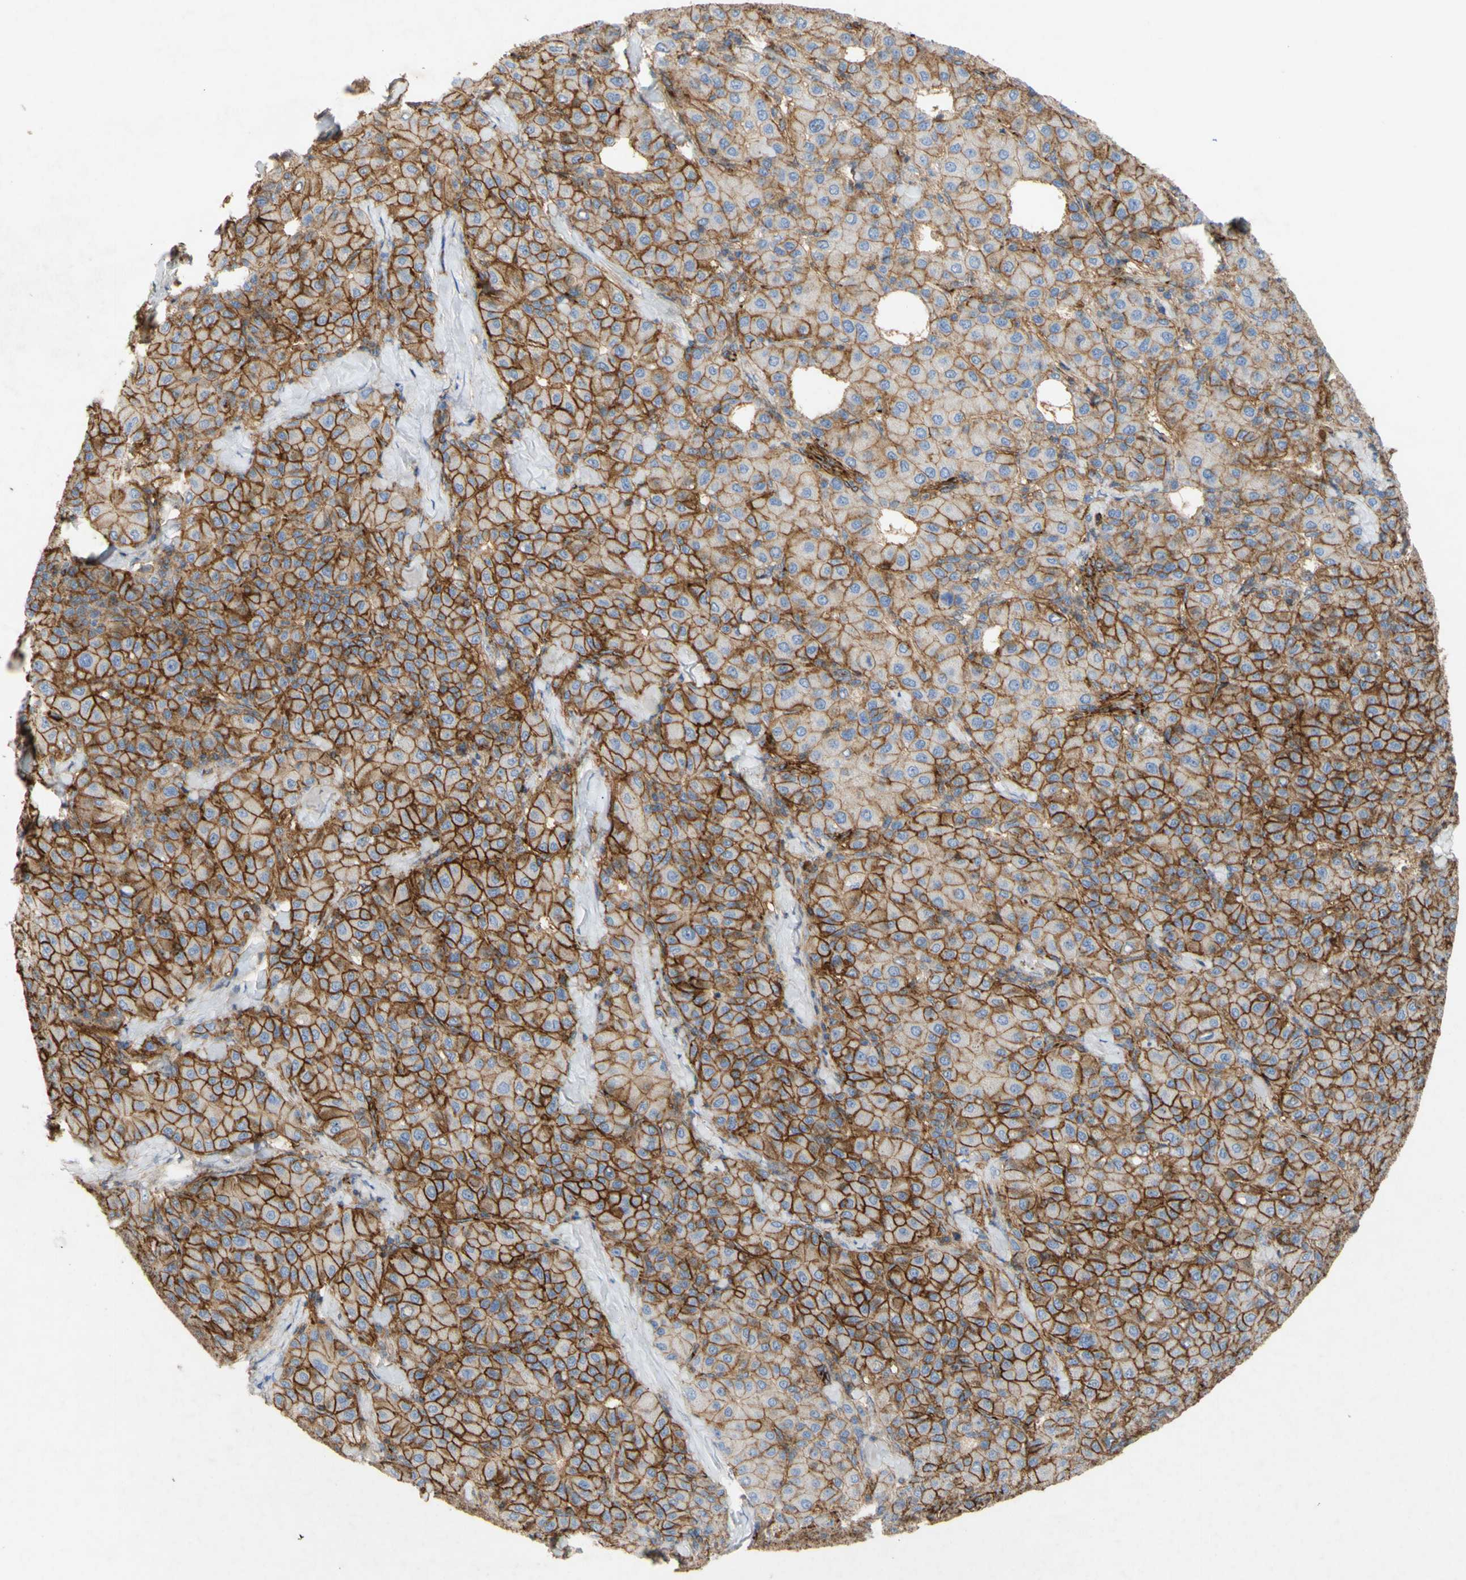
{"staining": {"intensity": "strong", "quantity": ">75%", "location": "cytoplasmic/membranous"}, "tissue": "liver cancer", "cell_type": "Tumor cells", "image_type": "cancer", "snomed": [{"axis": "morphology", "description": "Carcinoma, Hepatocellular, NOS"}, {"axis": "topography", "description": "Liver"}], "caption": "The immunohistochemical stain labels strong cytoplasmic/membranous positivity in tumor cells of hepatocellular carcinoma (liver) tissue. The protein is stained brown, and the nuclei are stained in blue (DAB (3,3'-diaminobenzidine) IHC with brightfield microscopy, high magnification).", "gene": "ATP2A3", "patient": {"sex": "male", "age": 65}}